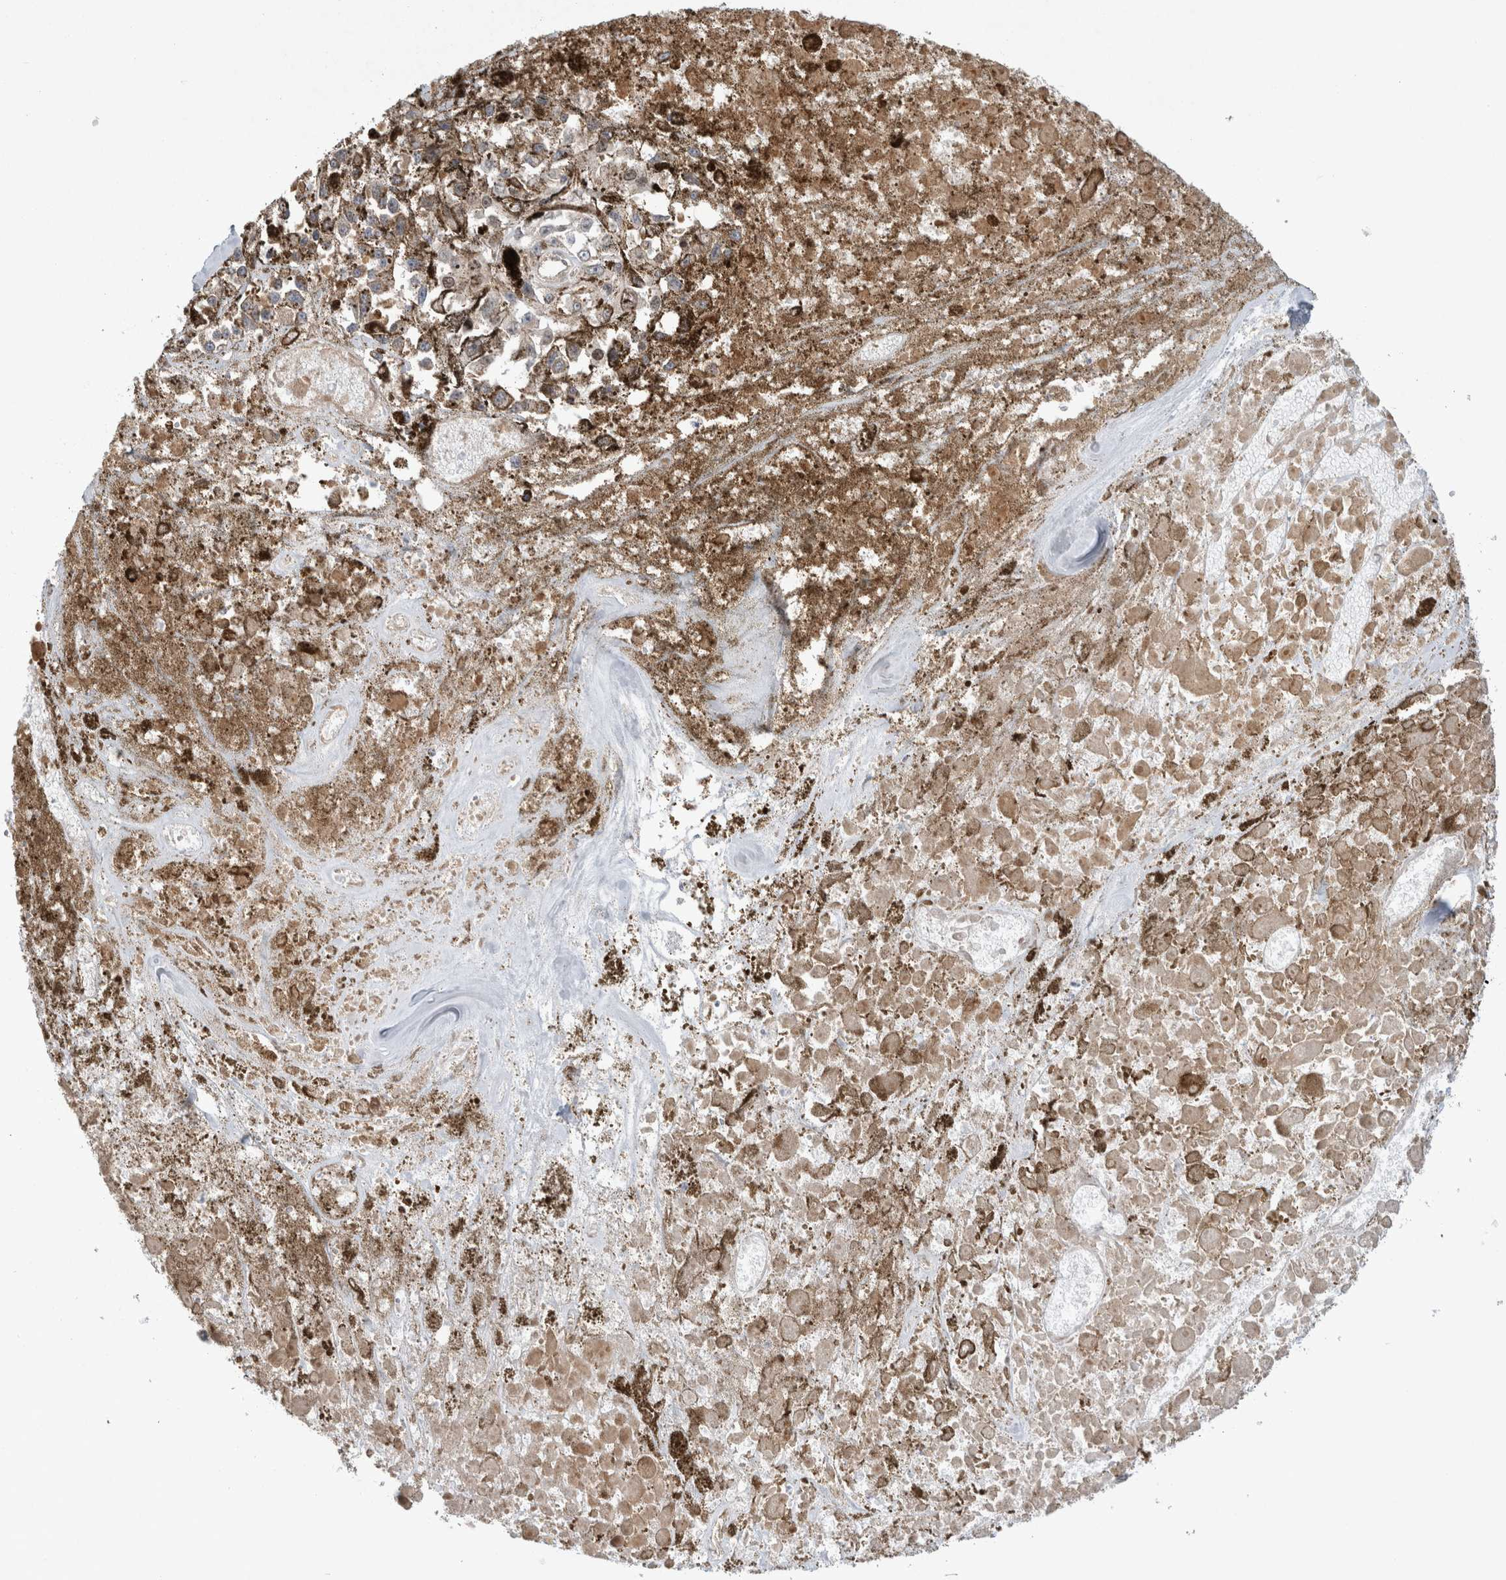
{"staining": {"intensity": "weak", "quantity": ">75%", "location": "cytoplasmic/membranous"}, "tissue": "melanoma", "cell_type": "Tumor cells", "image_type": "cancer", "snomed": [{"axis": "morphology", "description": "Malignant melanoma, Metastatic site"}, {"axis": "topography", "description": "Lymph node"}], "caption": "Malignant melanoma (metastatic site) stained with a brown dye reveals weak cytoplasmic/membranous positive expression in about >75% of tumor cells.", "gene": "CDCA7L", "patient": {"sex": "male", "age": 59}}